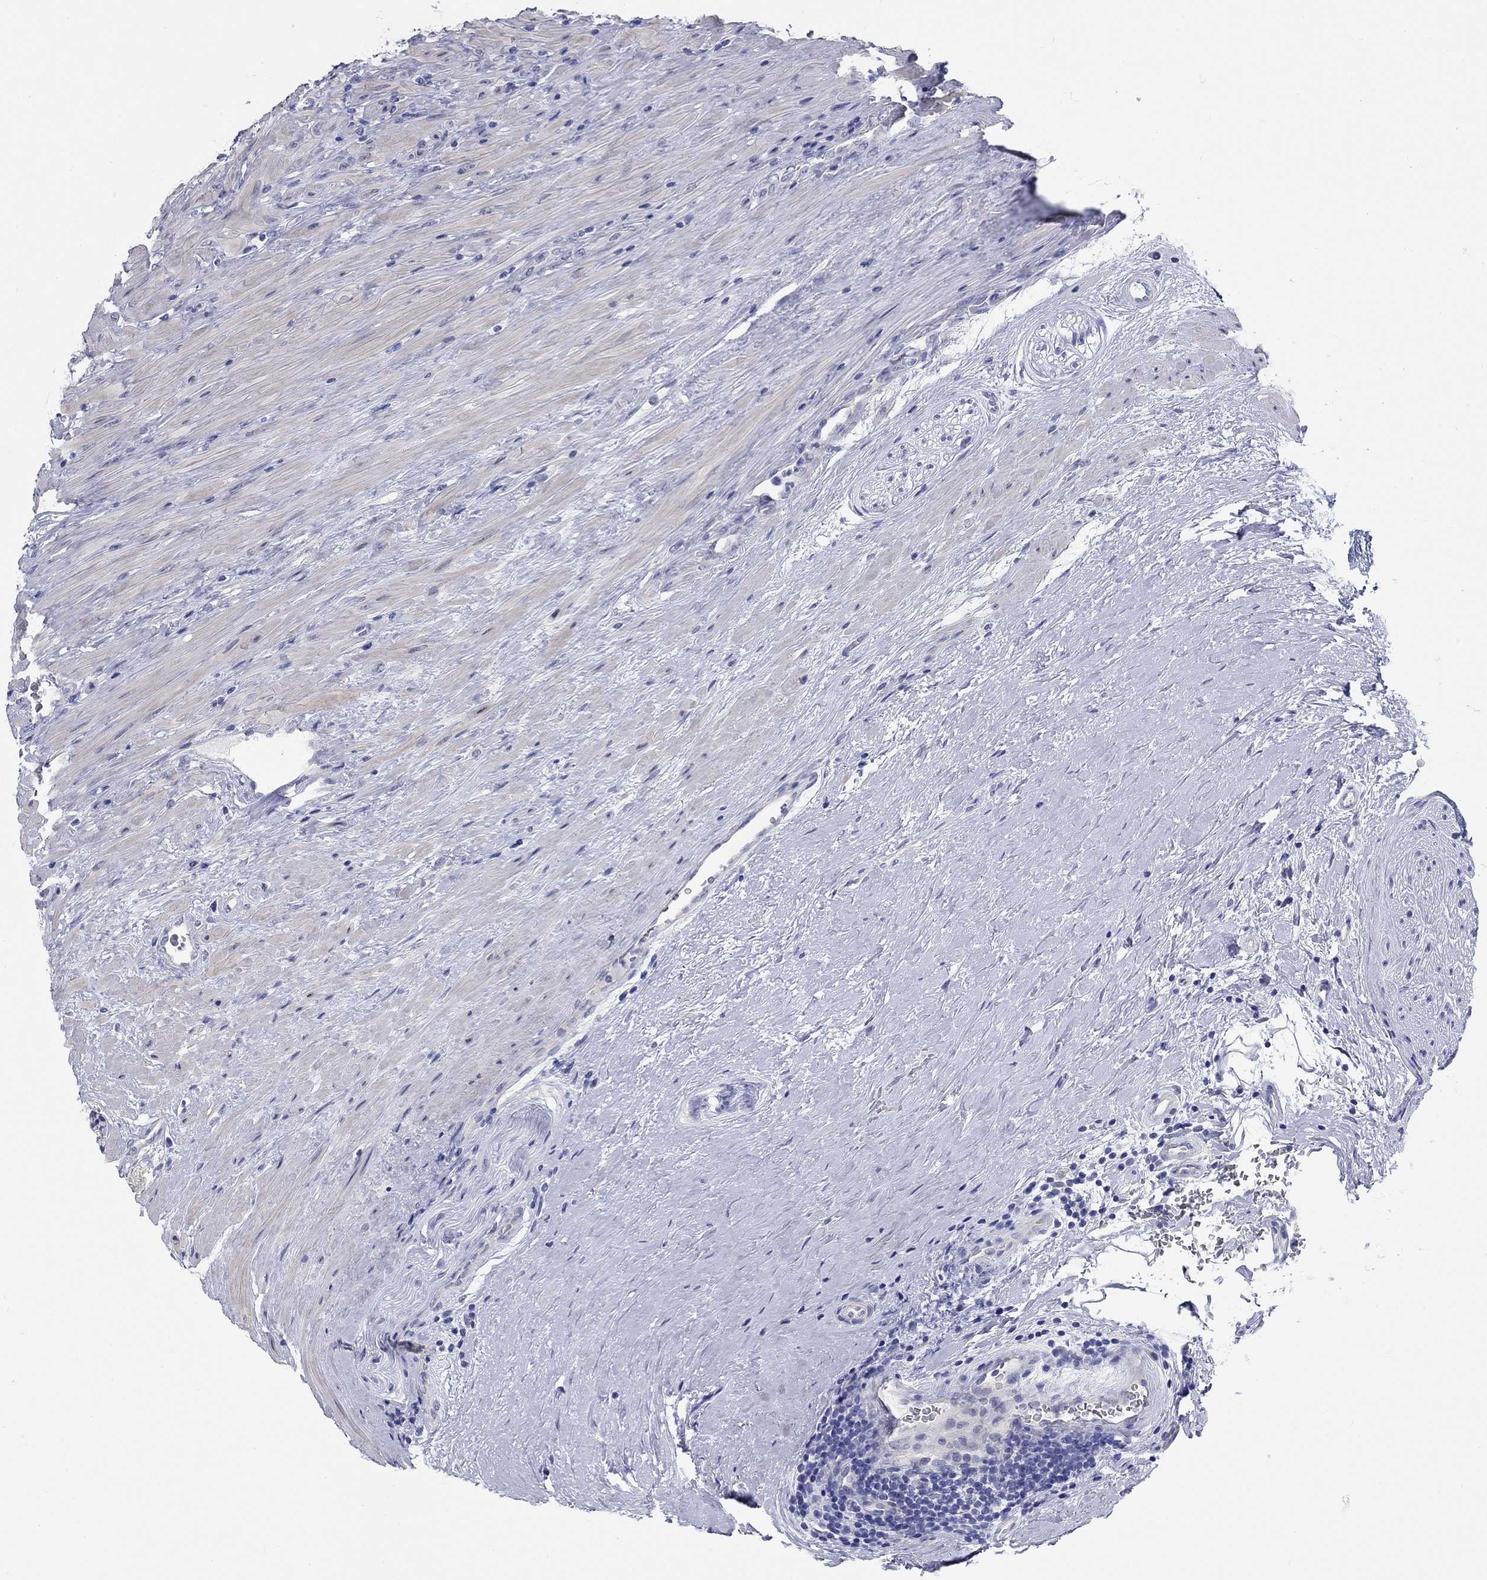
{"staining": {"intensity": "negative", "quantity": "none", "location": "none"}, "tissue": "prostate cancer", "cell_type": "Tumor cells", "image_type": "cancer", "snomed": [{"axis": "morphology", "description": "Adenocarcinoma, Low grade"}, {"axis": "topography", "description": "Prostate and seminal vesicle, NOS"}], "caption": "High power microscopy micrograph of an IHC image of prostate cancer, revealing no significant positivity in tumor cells.", "gene": "WASF3", "patient": {"sex": "male", "age": 61}}